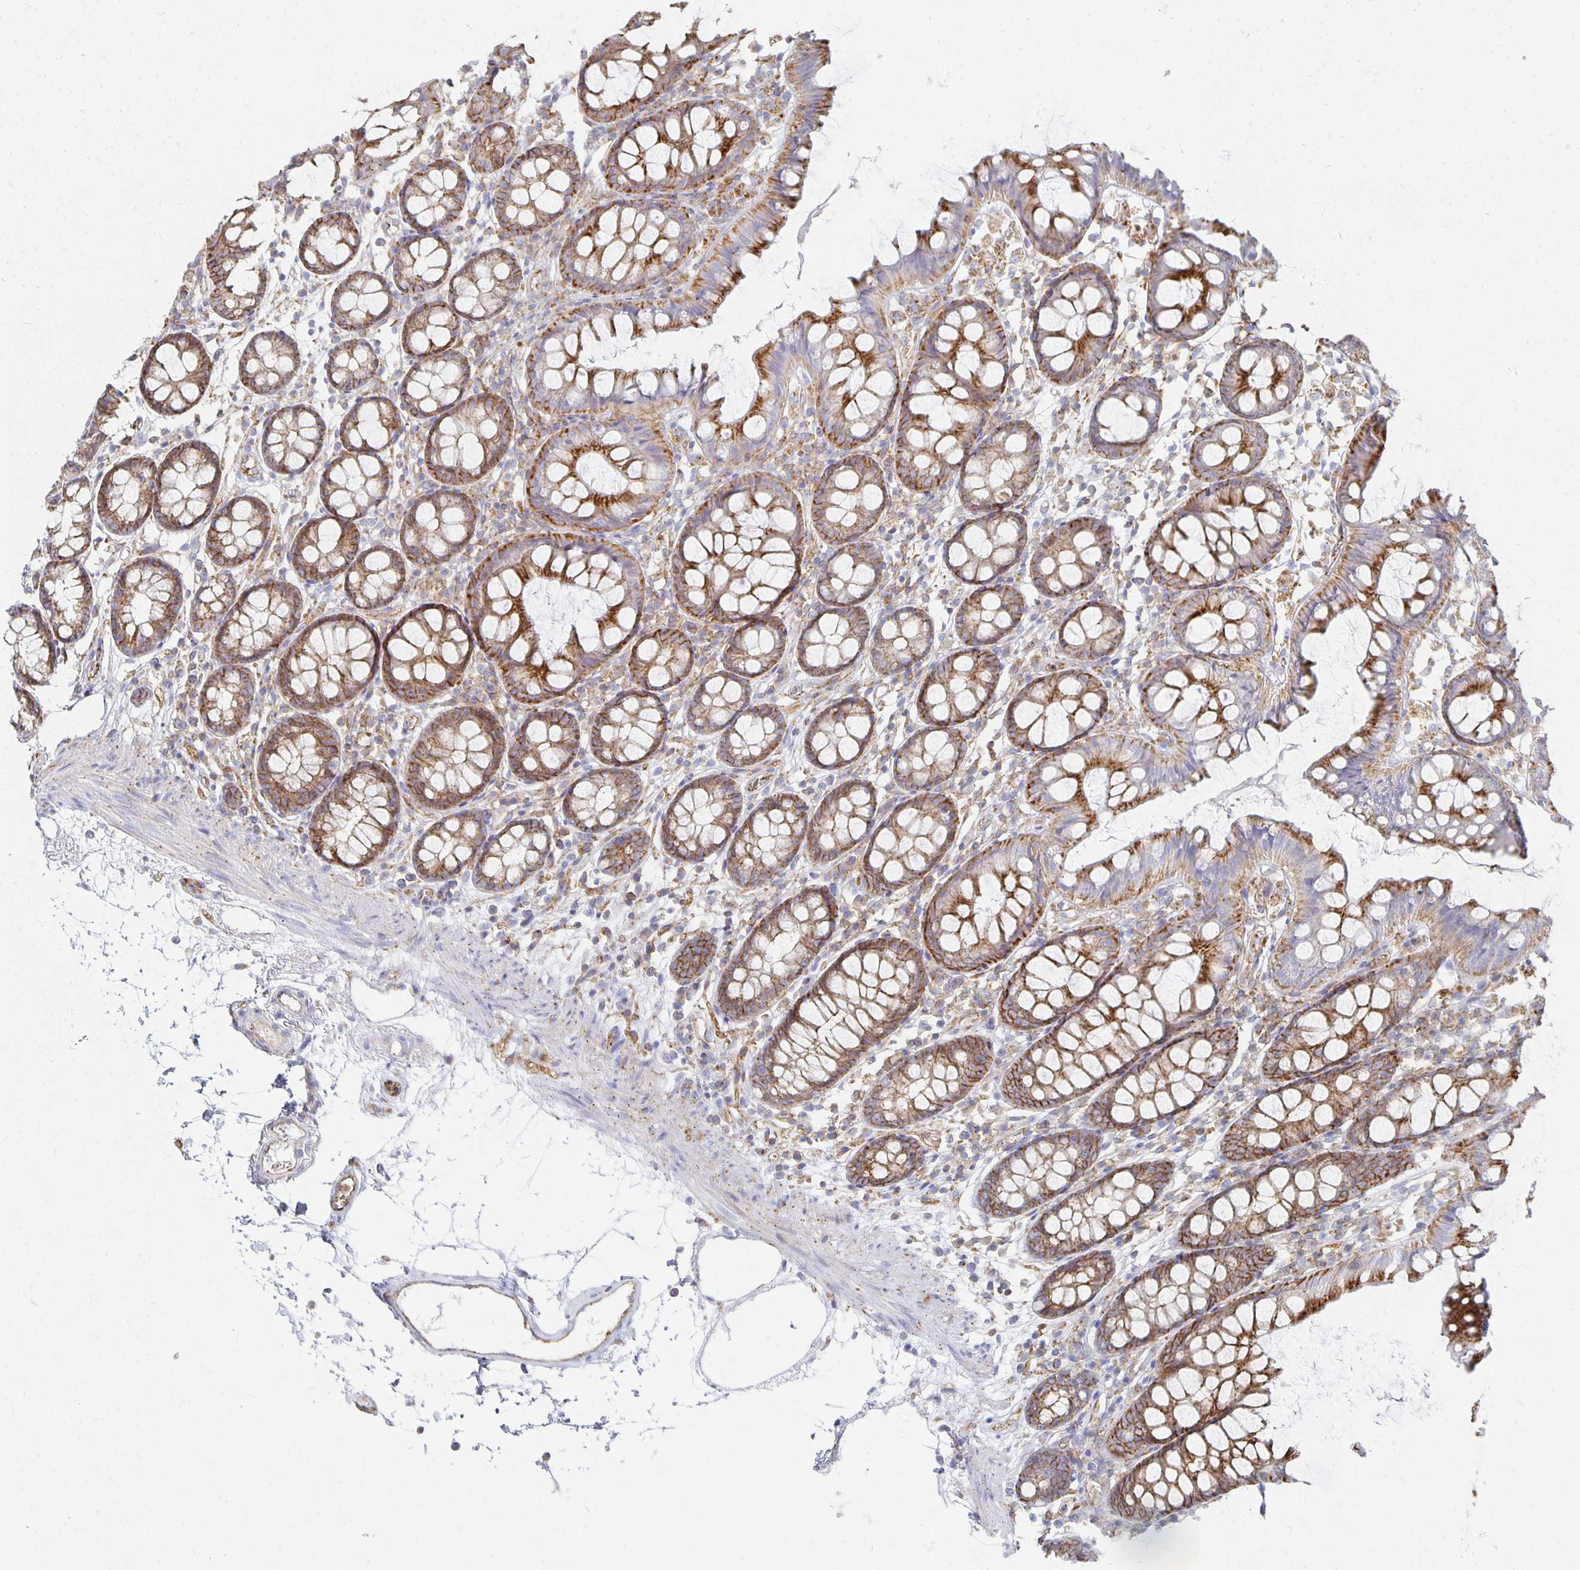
{"staining": {"intensity": "moderate", "quantity": ">75%", "location": "cytoplasmic/membranous"}, "tissue": "colon", "cell_type": "Endothelial cells", "image_type": "normal", "snomed": [{"axis": "morphology", "description": "Normal tissue, NOS"}, {"axis": "topography", "description": "Colon"}], "caption": "An image showing moderate cytoplasmic/membranous expression in approximately >75% of endothelial cells in normal colon, as visualized by brown immunohistochemical staining.", "gene": "TAAR1", "patient": {"sex": "female", "age": 84}}